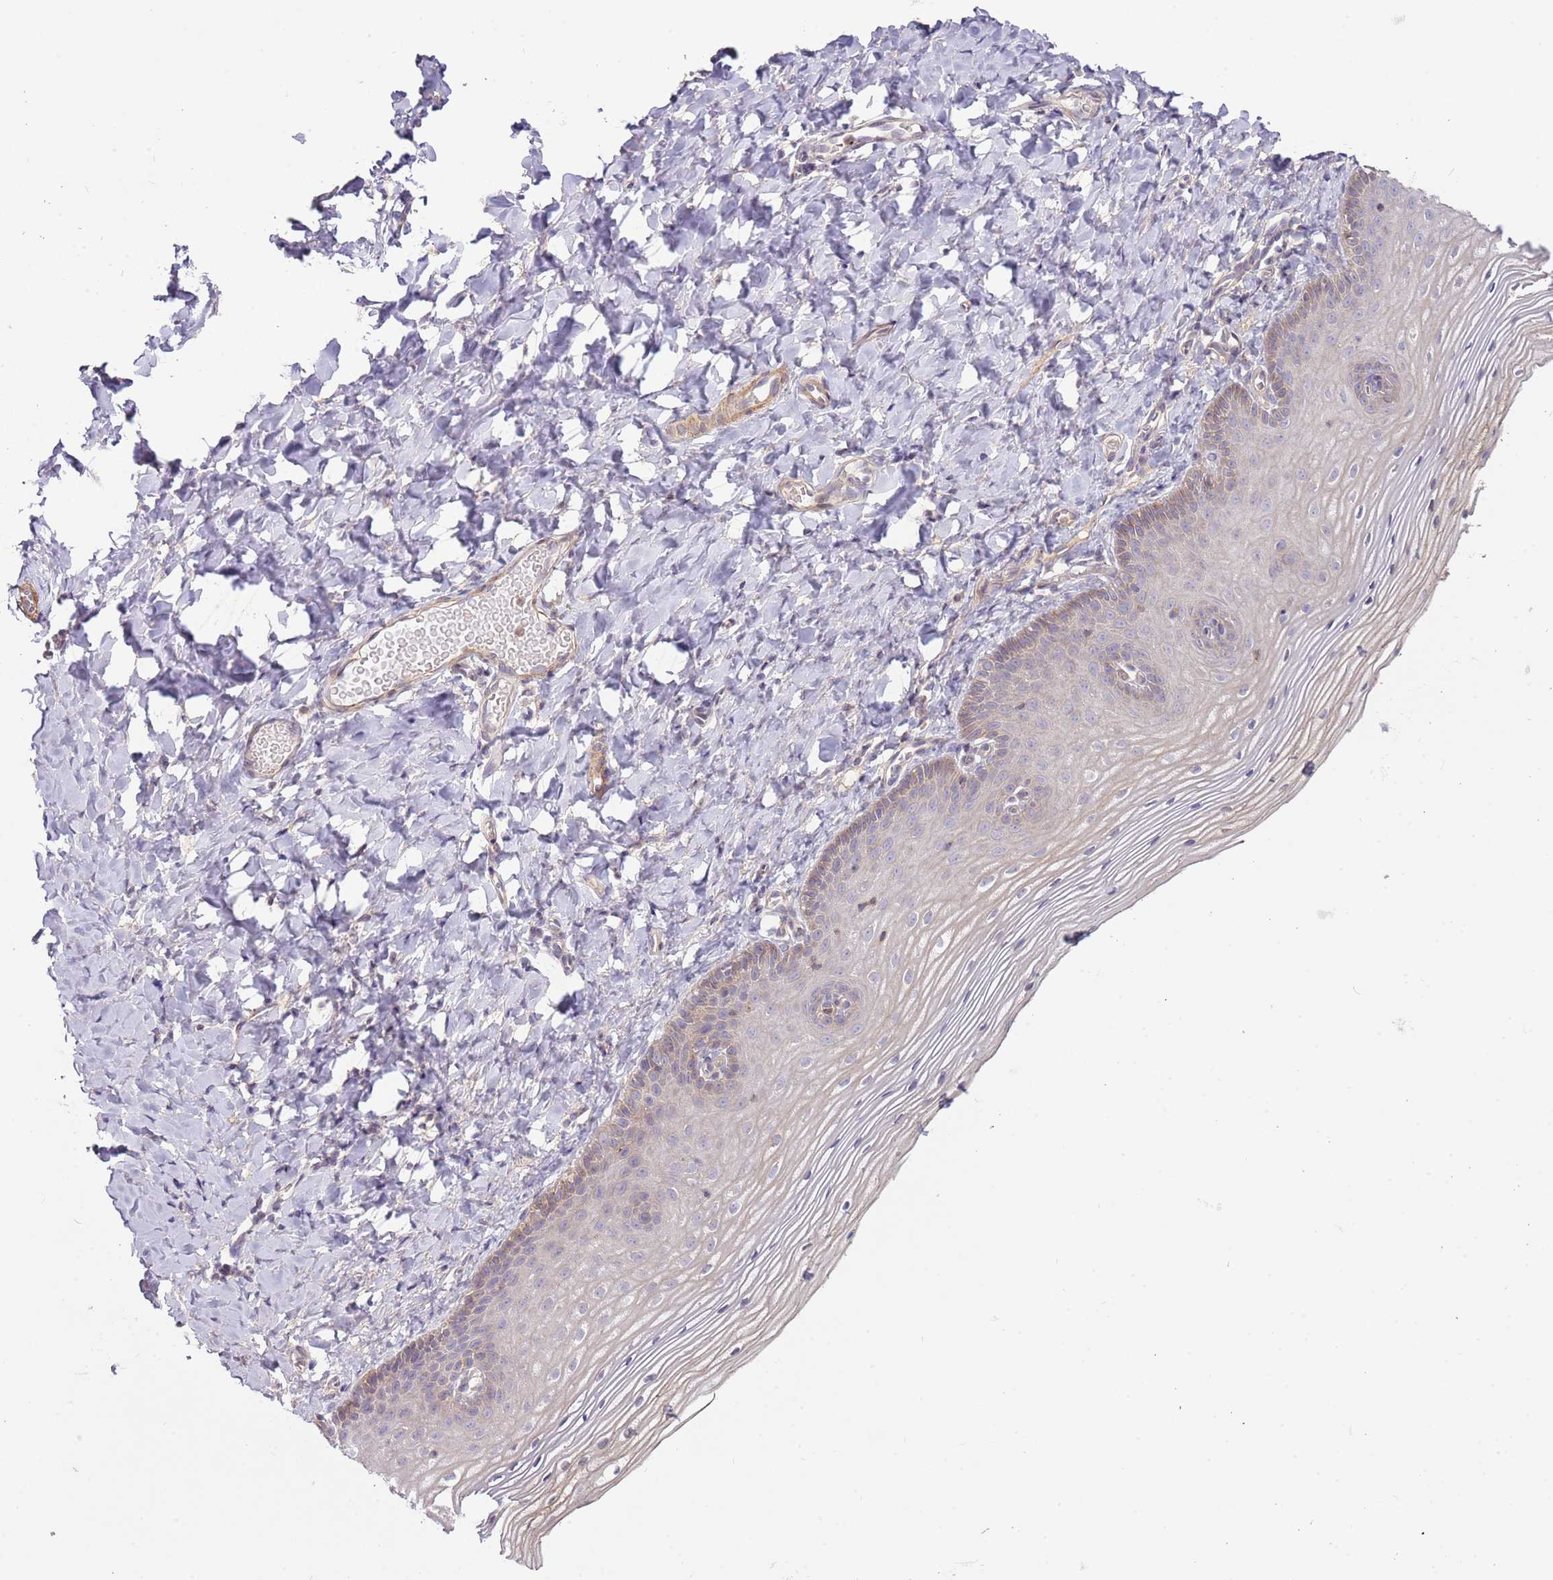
{"staining": {"intensity": "weak", "quantity": "<25%", "location": "cytoplasmic/membranous"}, "tissue": "vagina", "cell_type": "Squamous epithelial cells", "image_type": "normal", "snomed": [{"axis": "morphology", "description": "Normal tissue, NOS"}, {"axis": "topography", "description": "Vagina"}], "caption": "A histopathology image of vagina stained for a protein shows no brown staining in squamous epithelial cells. Brightfield microscopy of IHC stained with DAB (brown) and hematoxylin (blue), captured at high magnification.", "gene": "DTD2", "patient": {"sex": "female", "age": 60}}